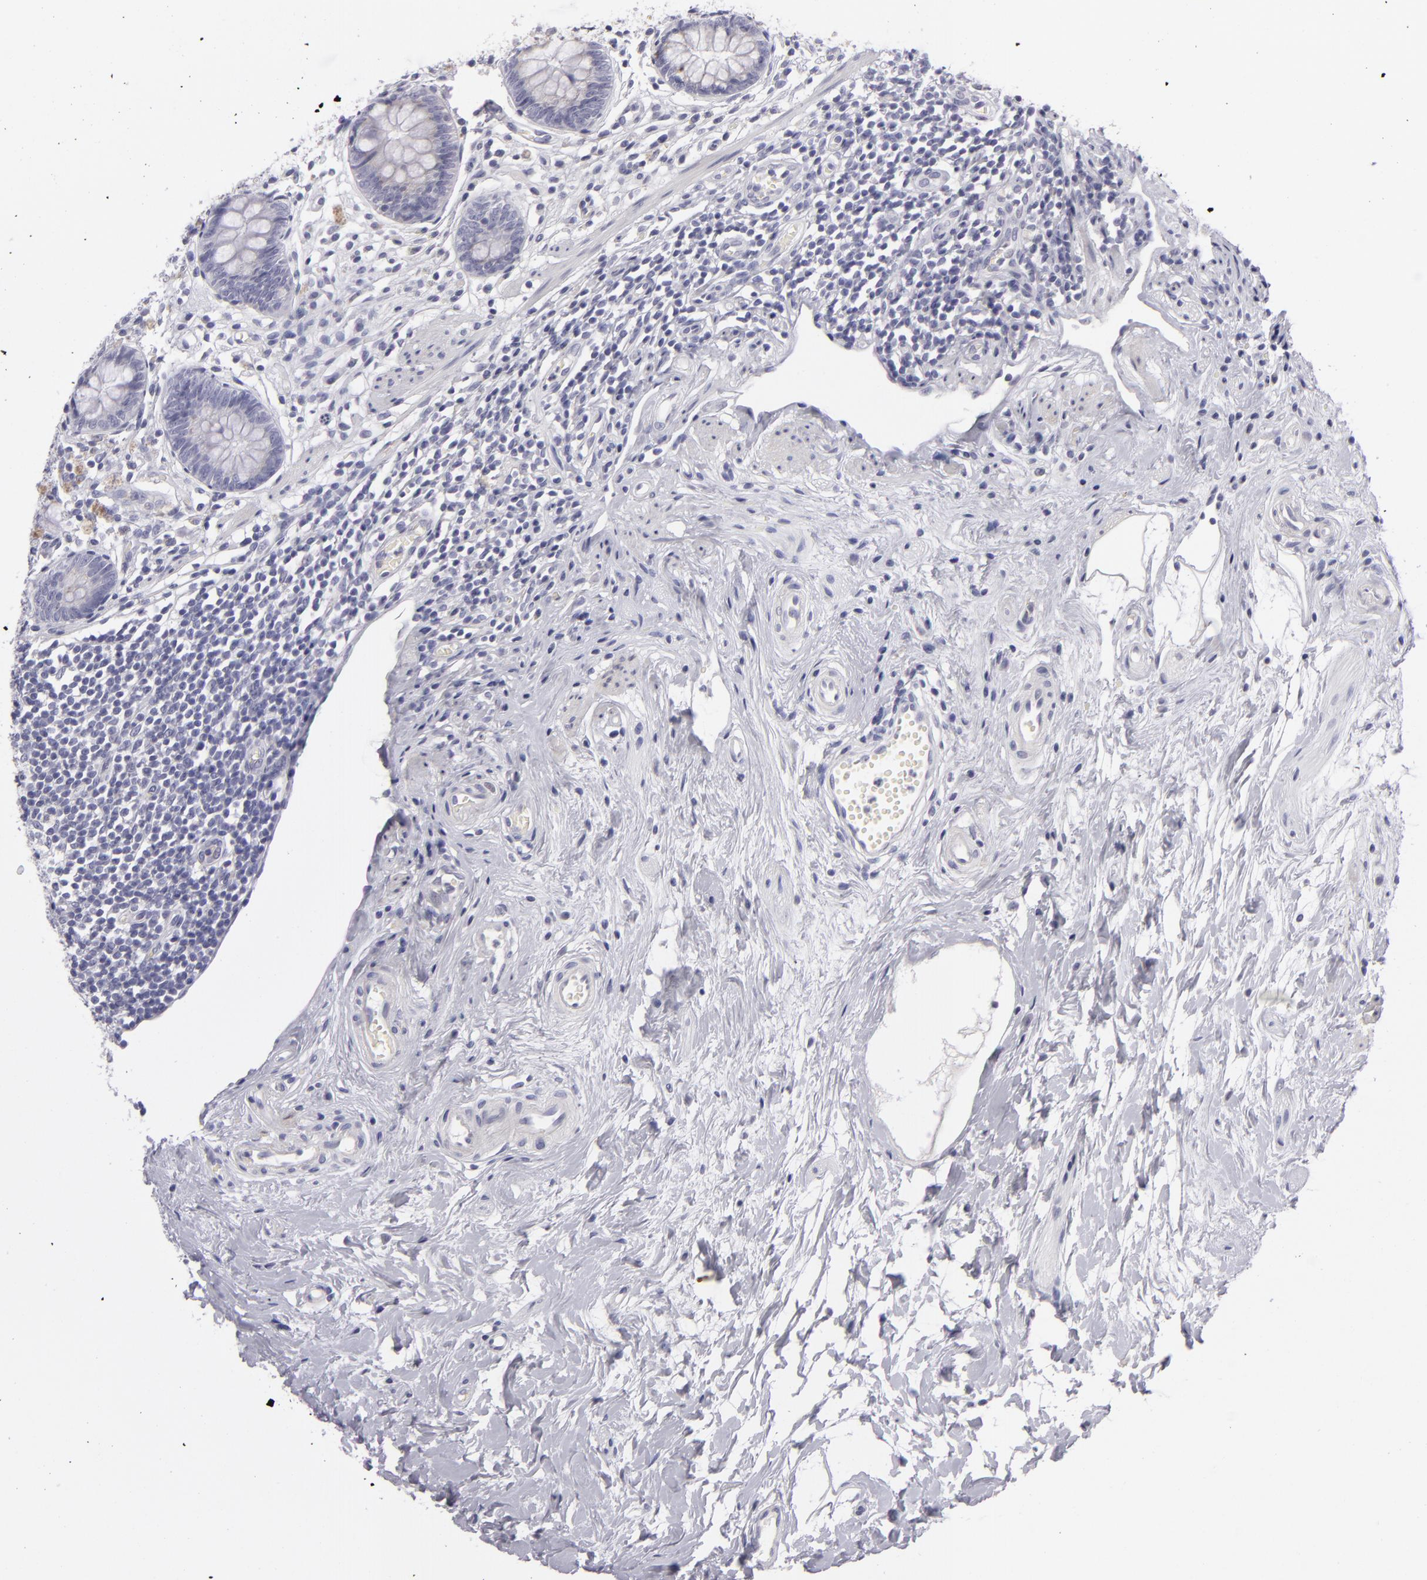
{"staining": {"intensity": "weak", "quantity": "<25%", "location": "cytoplasmic/membranous"}, "tissue": "appendix", "cell_type": "Glandular cells", "image_type": "normal", "snomed": [{"axis": "morphology", "description": "Normal tissue, NOS"}, {"axis": "topography", "description": "Appendix"}], "caption": "IHC histopathology image of benign appendix: human appendix stained with DAB (3,3'-diaminobenzidine) exhibits no significant protein positivity in glandular cells.", "gene": "TNNC1", "patient": {"sex": "male", "age": 38}}